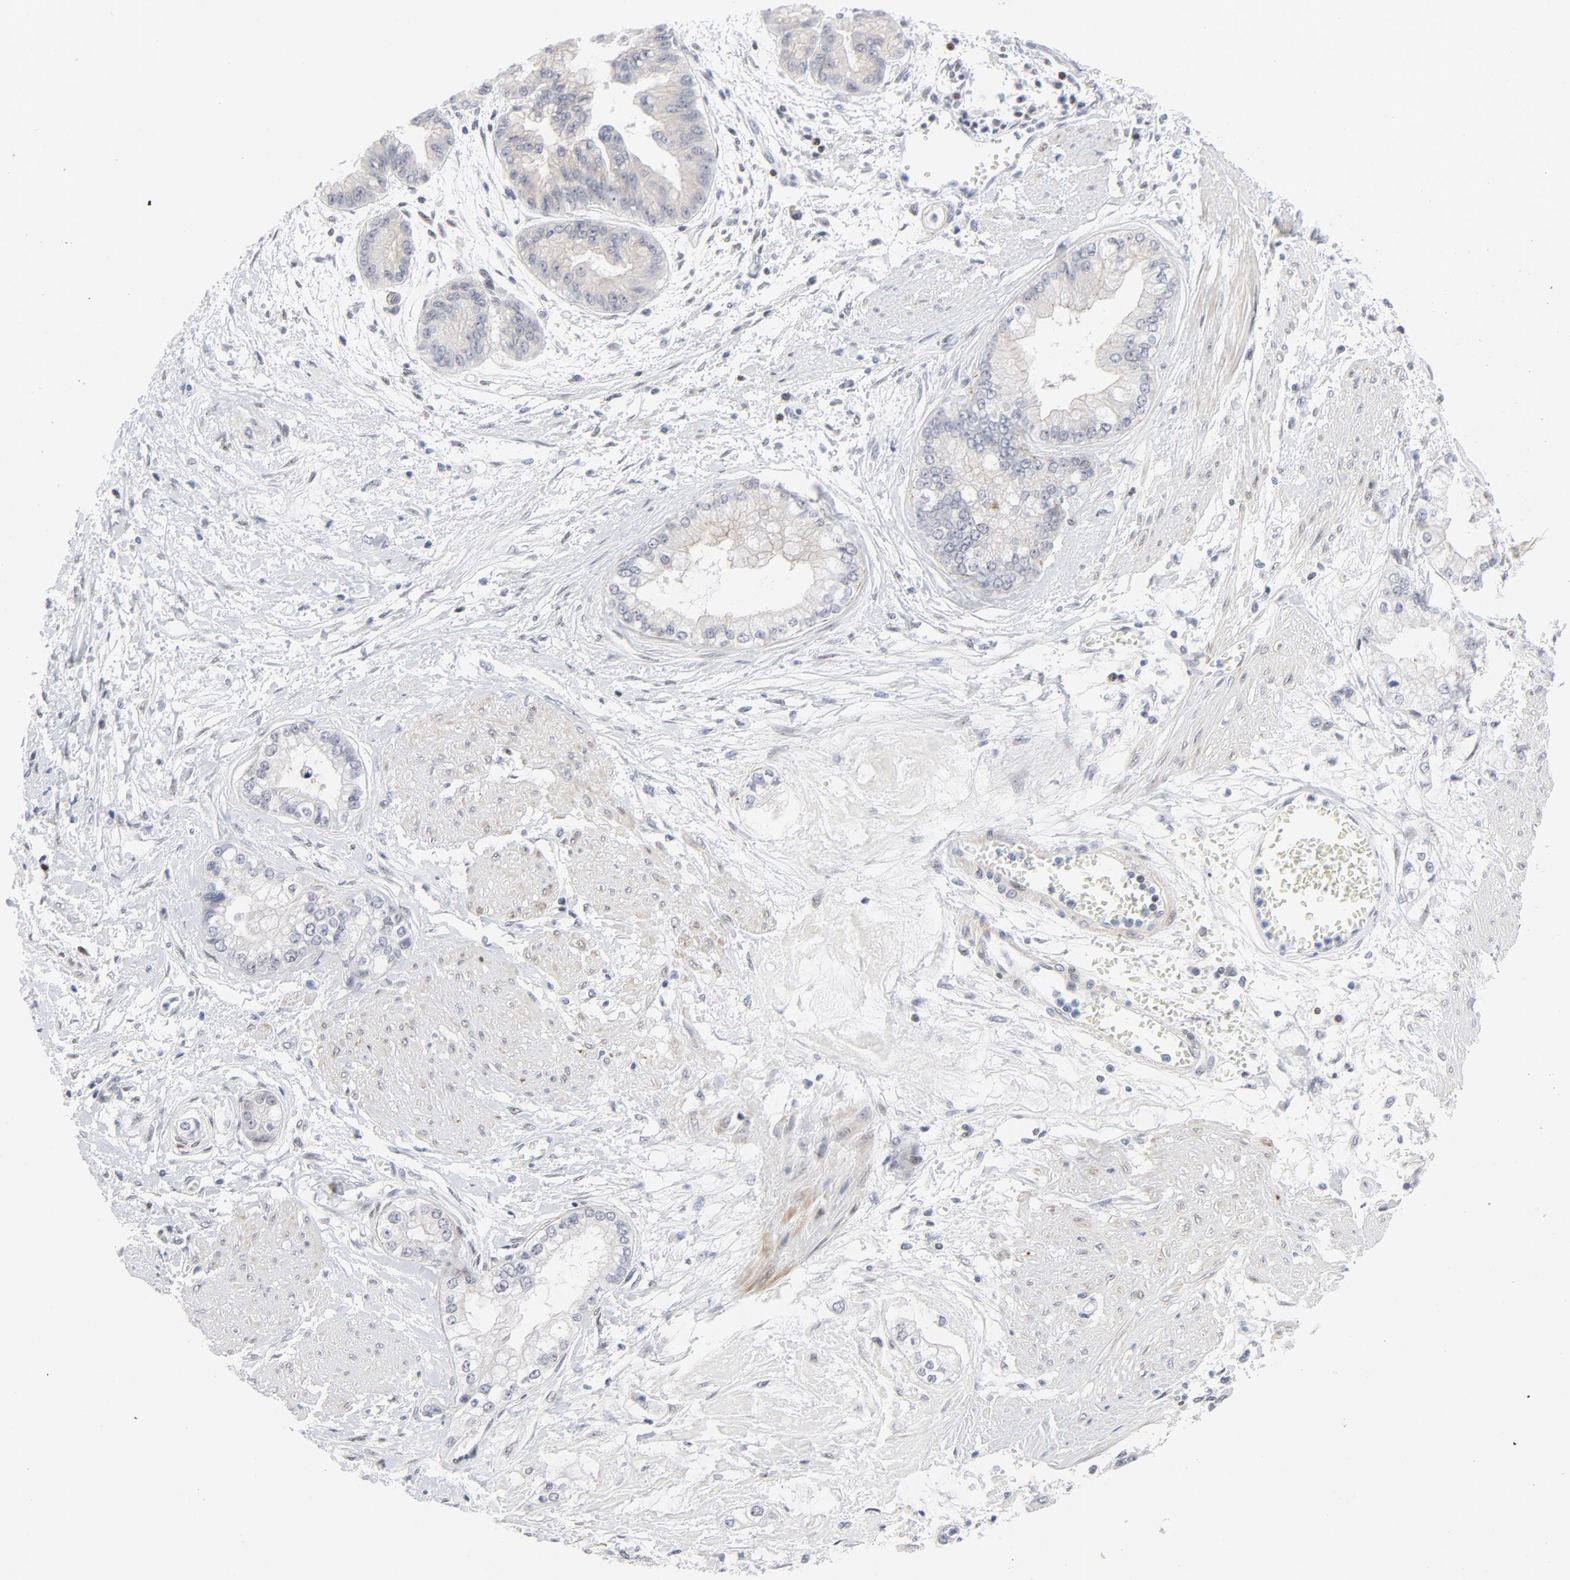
{"staining": {"intensity": "weak", "quantity": "25%-75%", "location": "cytoplasmic/membranous"}, "tissue": "liver cancer", "cell_type": "Tumor cells", "image_type": "cancer", "snomed": [{"axis": "morphology", "description": "Cholangiocarcinoma"}, {"axis": "topography", "description": "Liver"}], "caption": "Protein analysis of liver cancer tissue exhibits weak cytoplasmic/membranous positivity in approximately 25%-75% of tumor cells. Immunohistochemistry (ihc) stains the protein in brown and the nuclei are stained blue.", "gene": "NFIC", "patient": {"sex": "female", "age": 79}}